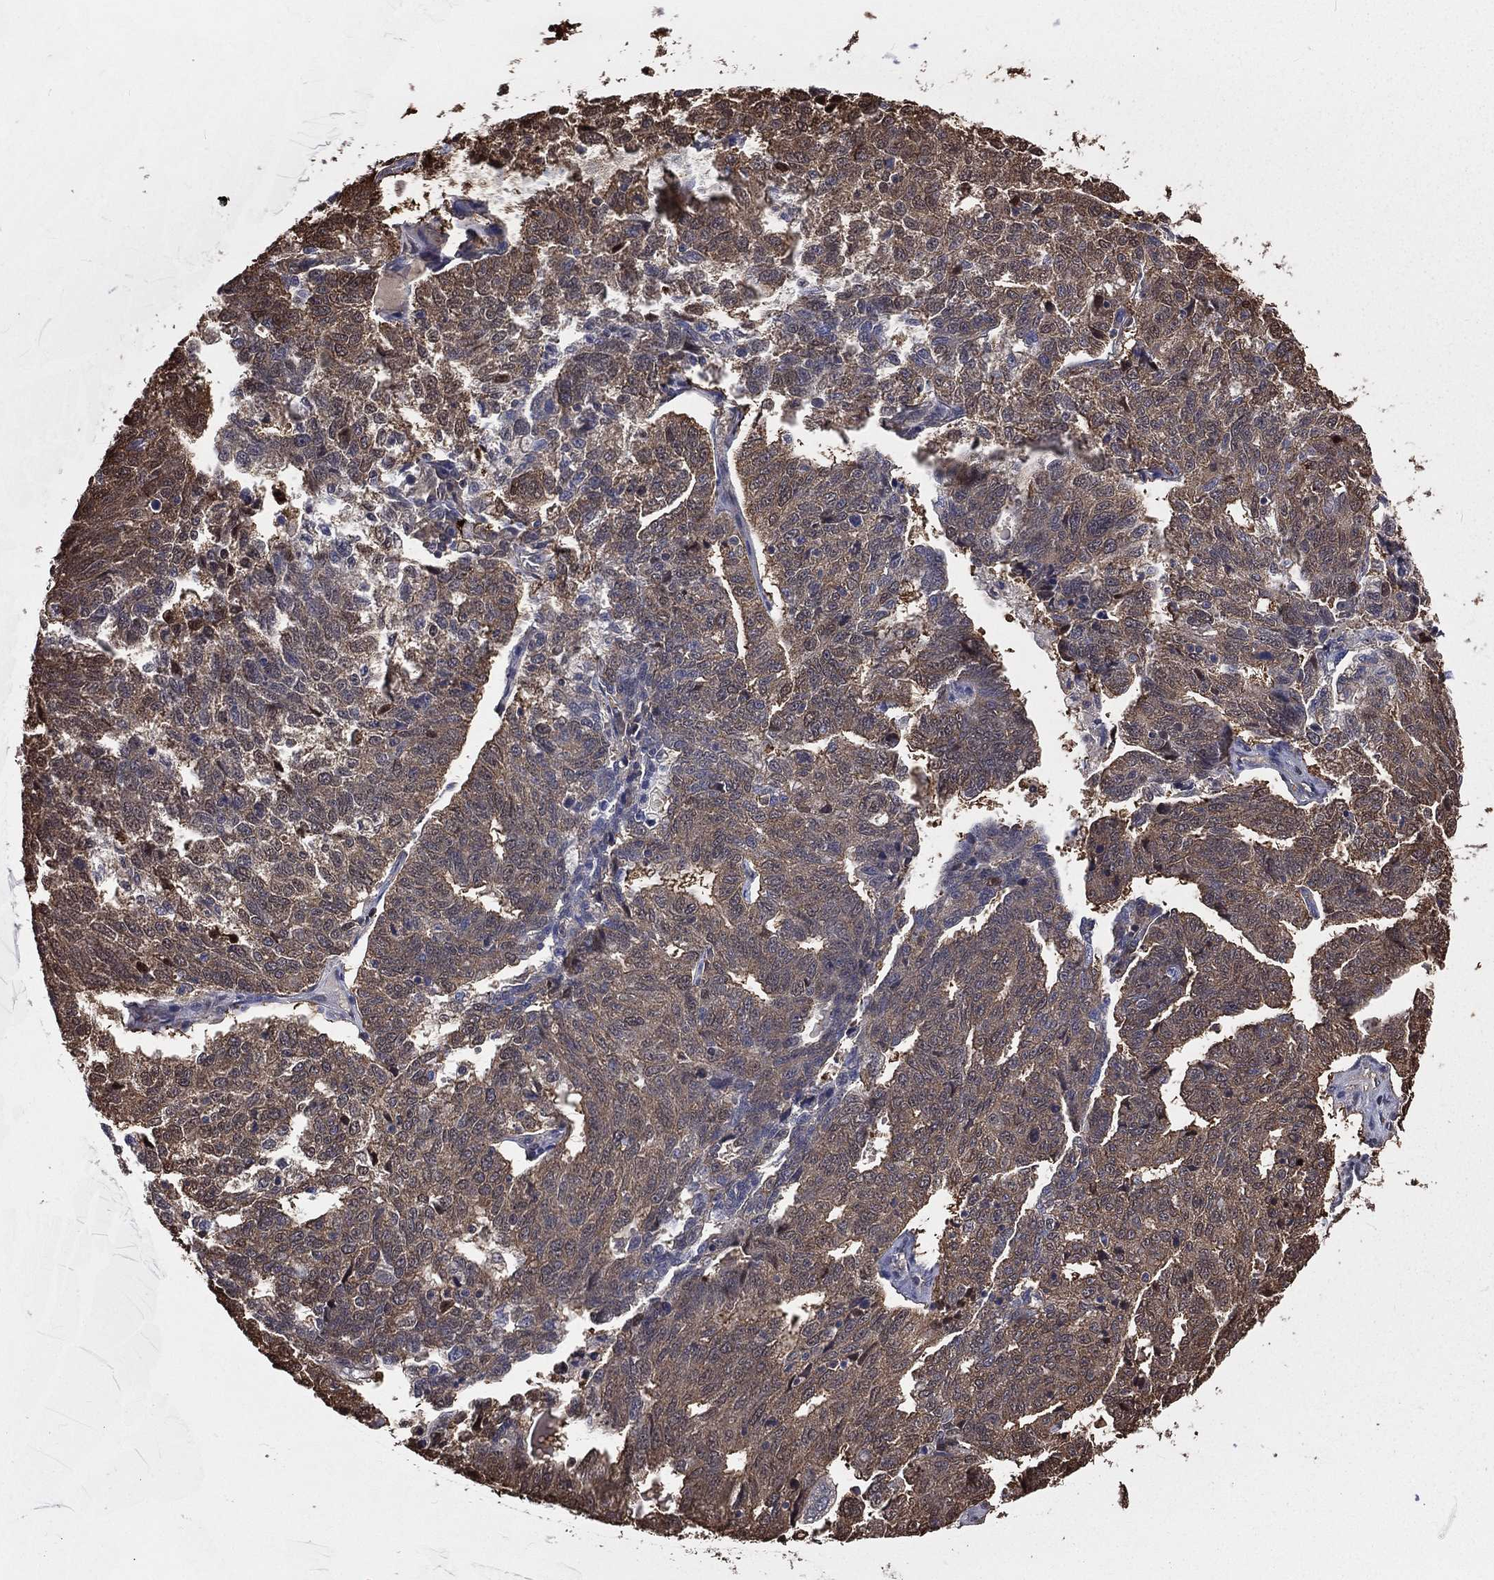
{"staining": {"intensity": "weak", "quantity": ">75%", "location": "cytoplasmic/membranous"}, "tissue": "ovarian cancer", "cell_type": "Tumor cells", "image_type": "cancer", "snomed": [{"axis": "morphology", "description": "Cystadenocarcinoma, serous, NOS"}, {"axis": "topography", "description": "Ovary"}], "caption": "High-power microscopy captured an IHC histopathology image of ovarian cancer, revealing weak cytoplasmic/membranous expression in about >75% of tumor cells. (Stains: DAB in brown, nuclei in blue, Microscopy: brightfield microscopy at high magnification).", "gene": "TBC1D2", "patient": {"sex": "female", "age": 71}}